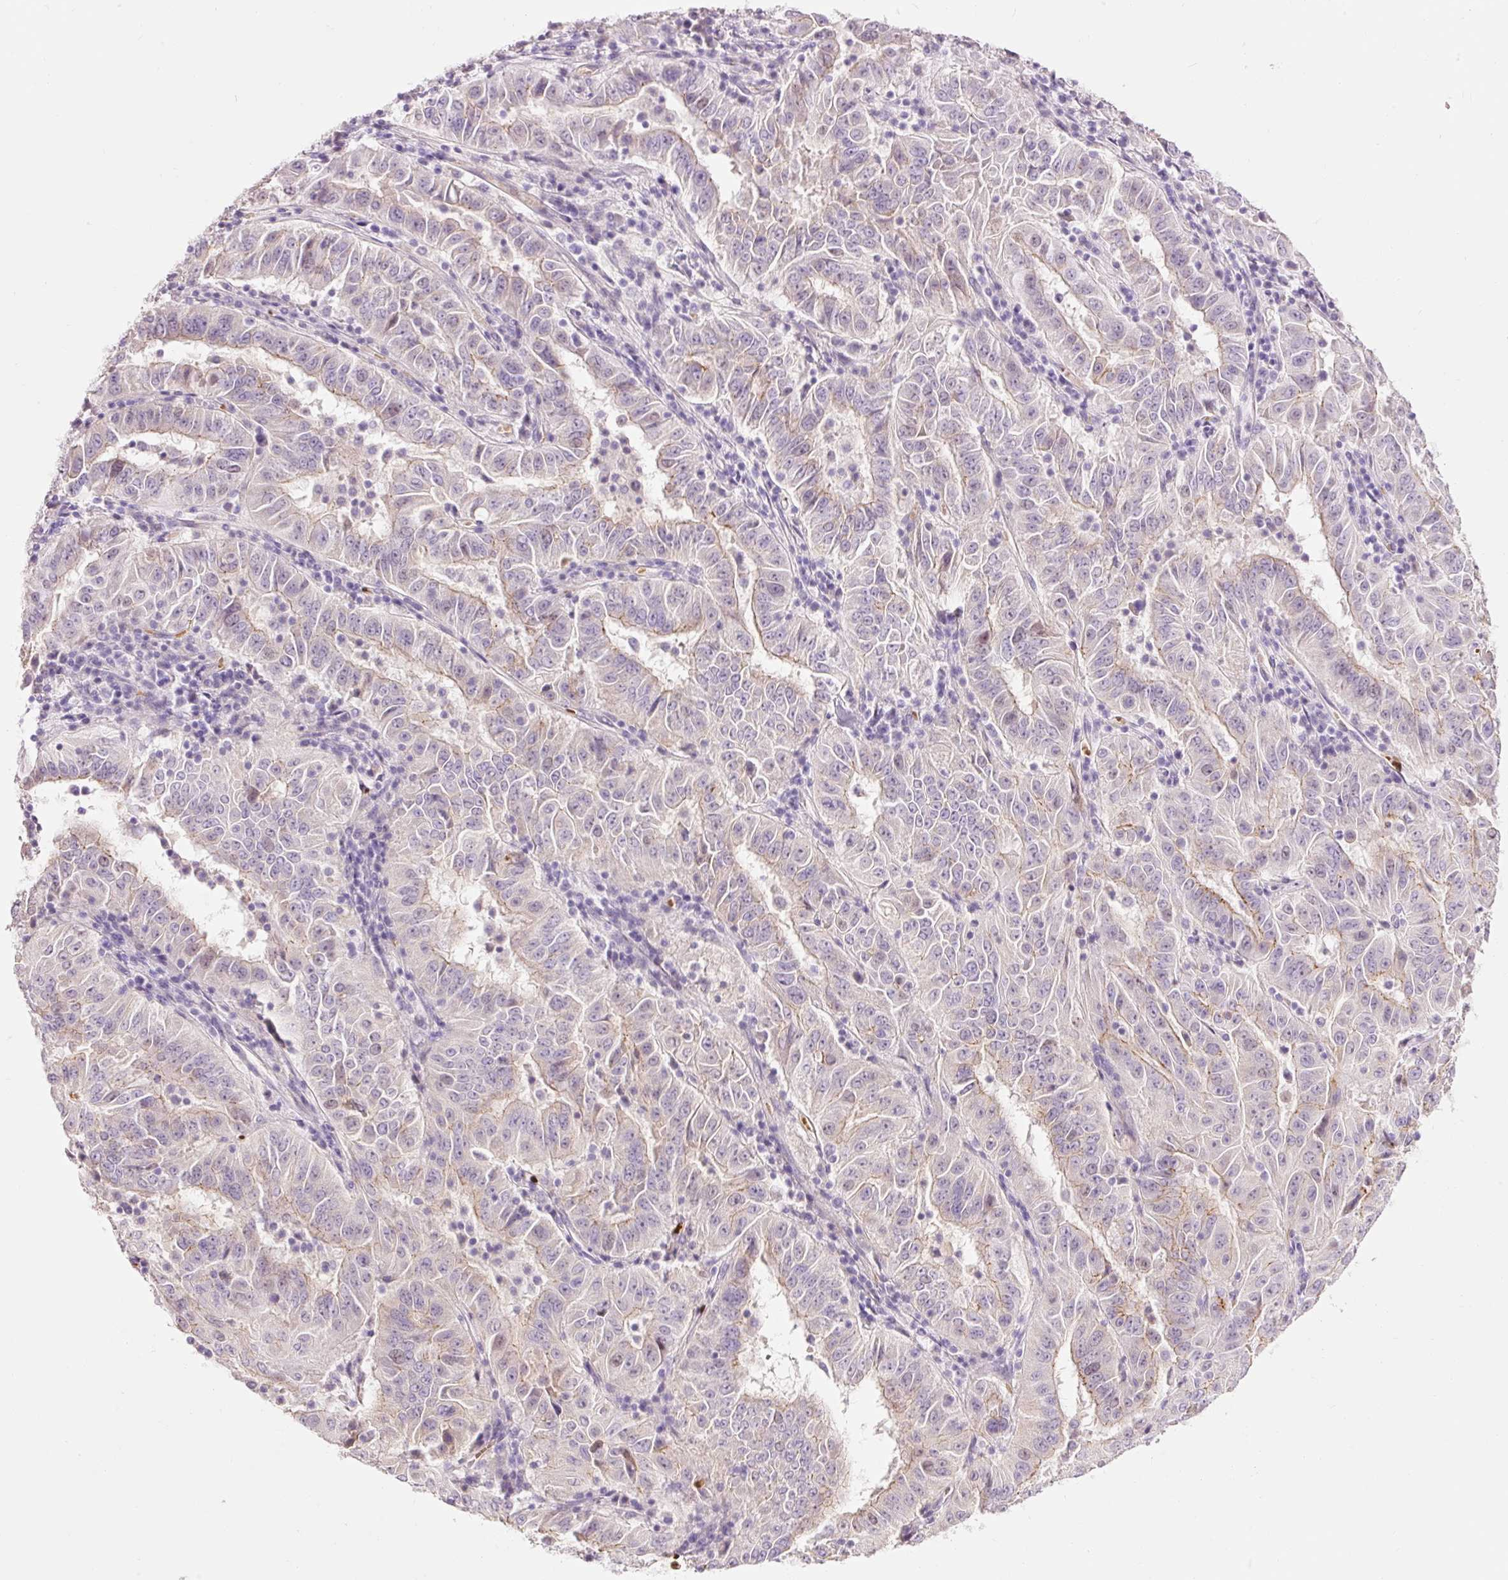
{"staining": {"intensity": "moderate", "quantity": "<25%", "location": "cytoplasmic/membranous"}, "tissue": "pancreatic cancer", "cell_type": "Tumor cells", "image_type": "cancer", "snomed": [{"axis": "morphology", "description": "Adenocarcinoma, NOS"}, {"axis": "topography", "description": "Pancreas"}], "caption": "Pancreatic cancer tissue reveals moderate cytoplasmic/membranous expression in about <25% of tumor cells", "gene": "DHRS11", "patient": {"sex": "male", "age": 63}}